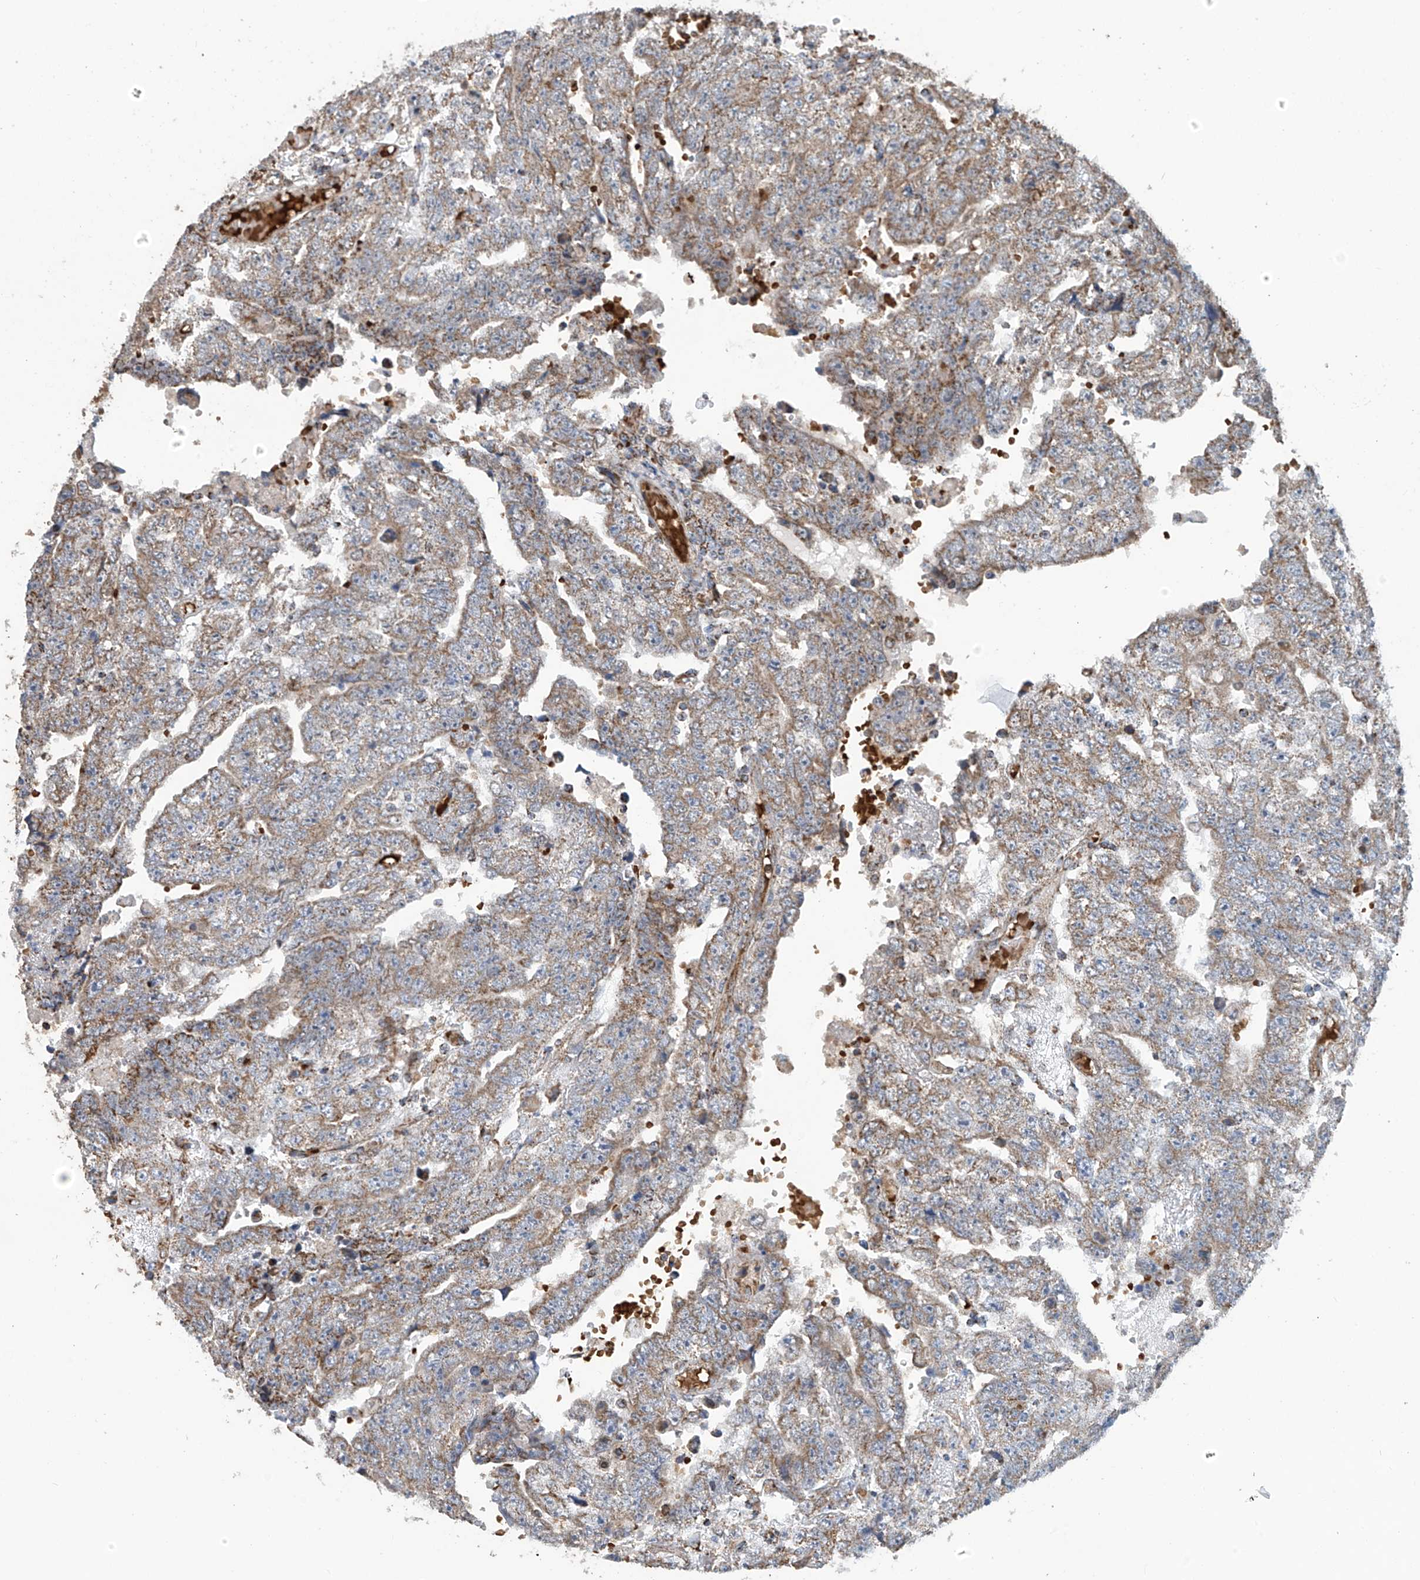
{"staining": {"intensity": "moderate", "quantity": "25%-75%", "location": "cytoplasmic/membranous"}, "tissue": "testis cancer", "cell_type": "Tumor cells", "image_type": "cancer", "snomed": [{"axis": "morphology", "description": "Carcinoma, Embryonal, NOS"}, {"axis": "topography", "description": "Testis"}], "caption": "Testis cancer (embryonal carcinoma) stained with a protein marker exhibits moderate staining in tumor cells.", "gene": "COMMD1", "patient": {"sex": "male", "age": 25}}